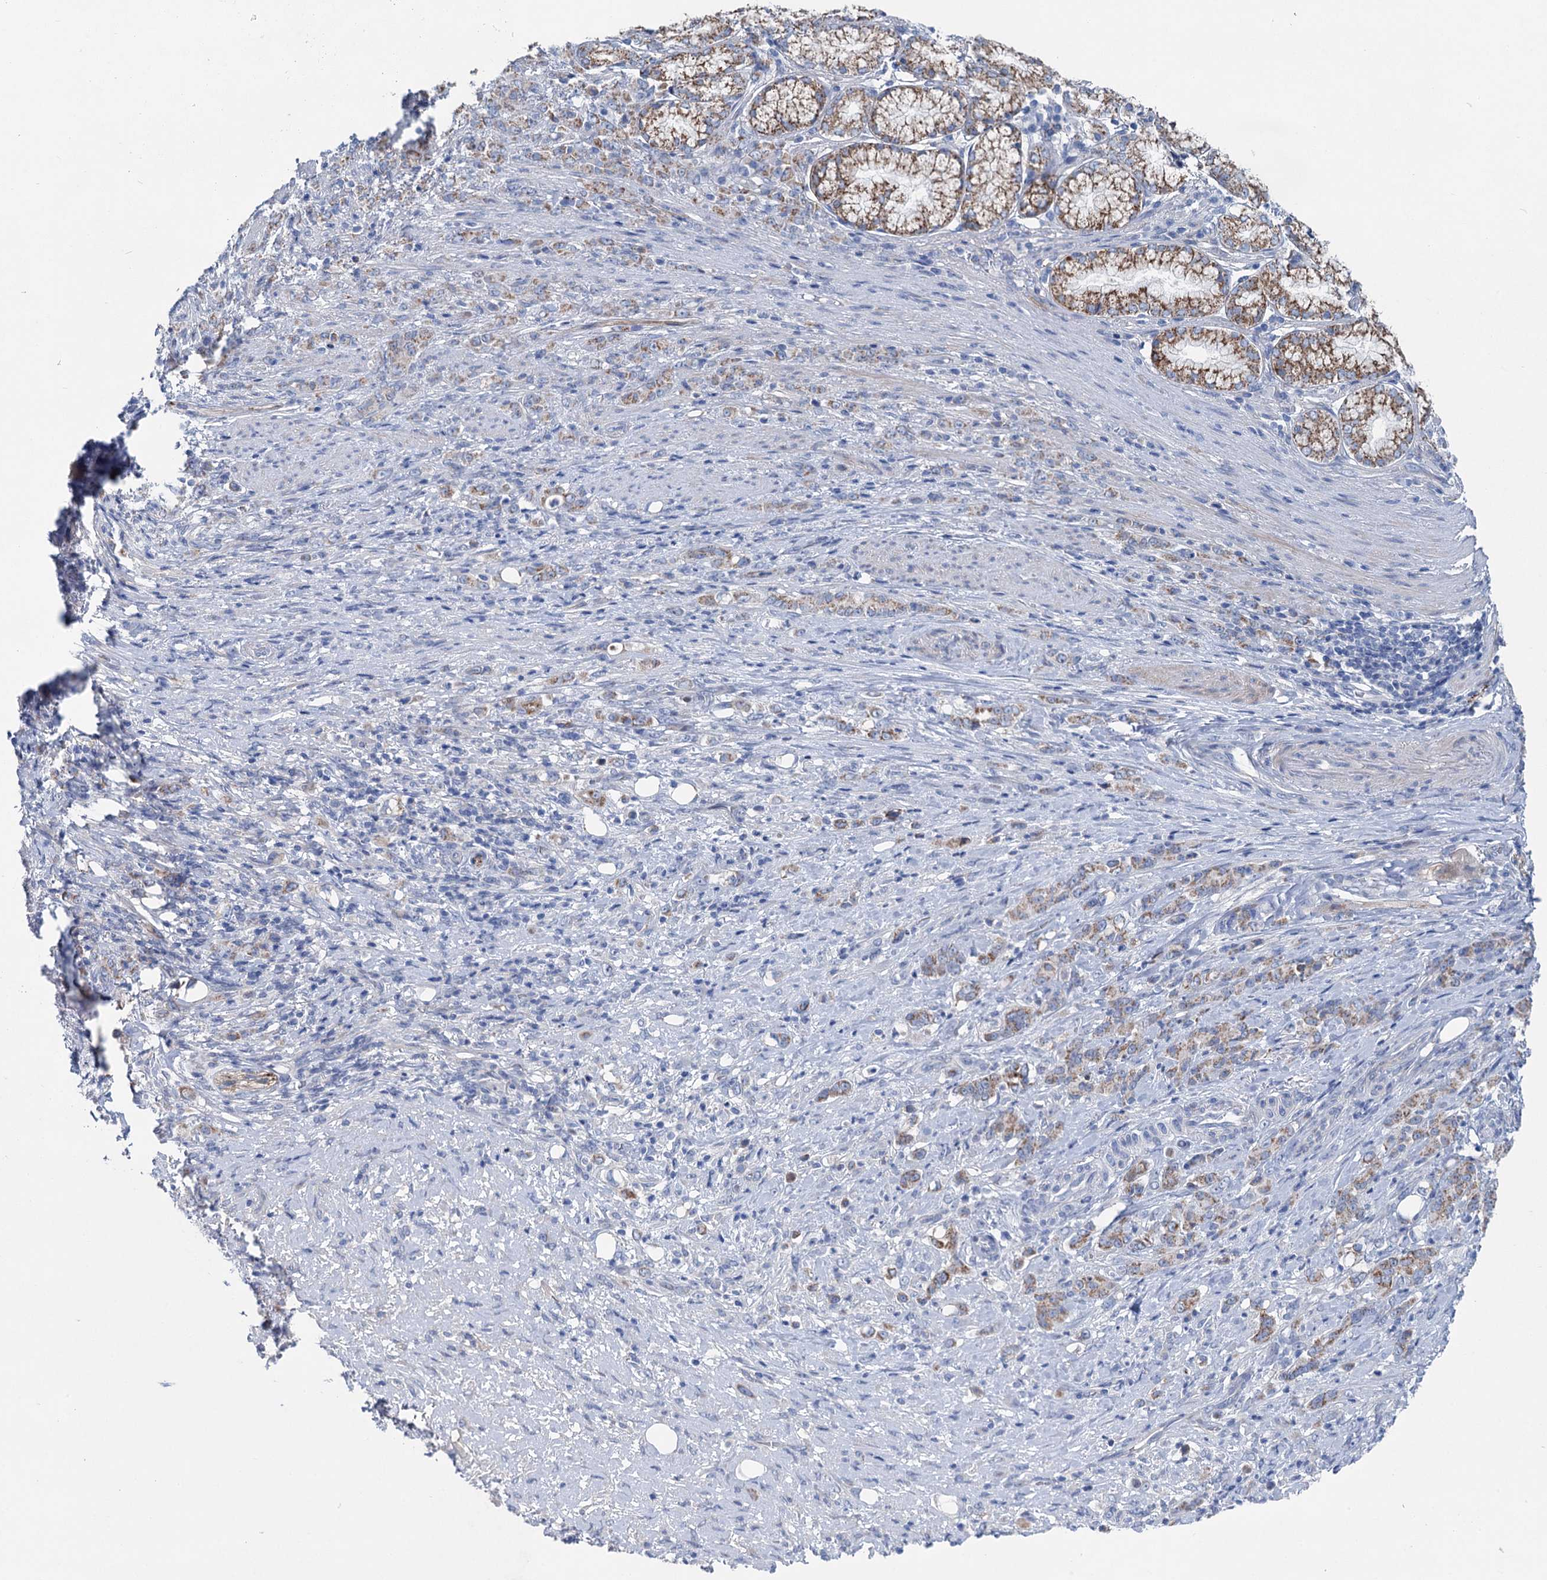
{"staining": {"intensity": "moderate", "quantity": ">75%", "location": "cytoplasmic/membranous"}, "tissue": "stomach cancer", "cell_type": "Tumor cells", "image_type": "cancer", "snomed": [{"axis": "morphology", "description": "Adenocarcinoma, NOS"}, {"axis": "topography", "description": "Stomach"}], "caption": "Stomach adenocarcinoma tissue reveals moderate cytoplasmic/membranous staining in approximately >75% of tumor cells (DAB IHC, brown staining for protein, blue staining for nuclei).", "gene": "CHDH", "patient": {"sex": "female", "age": 79}}